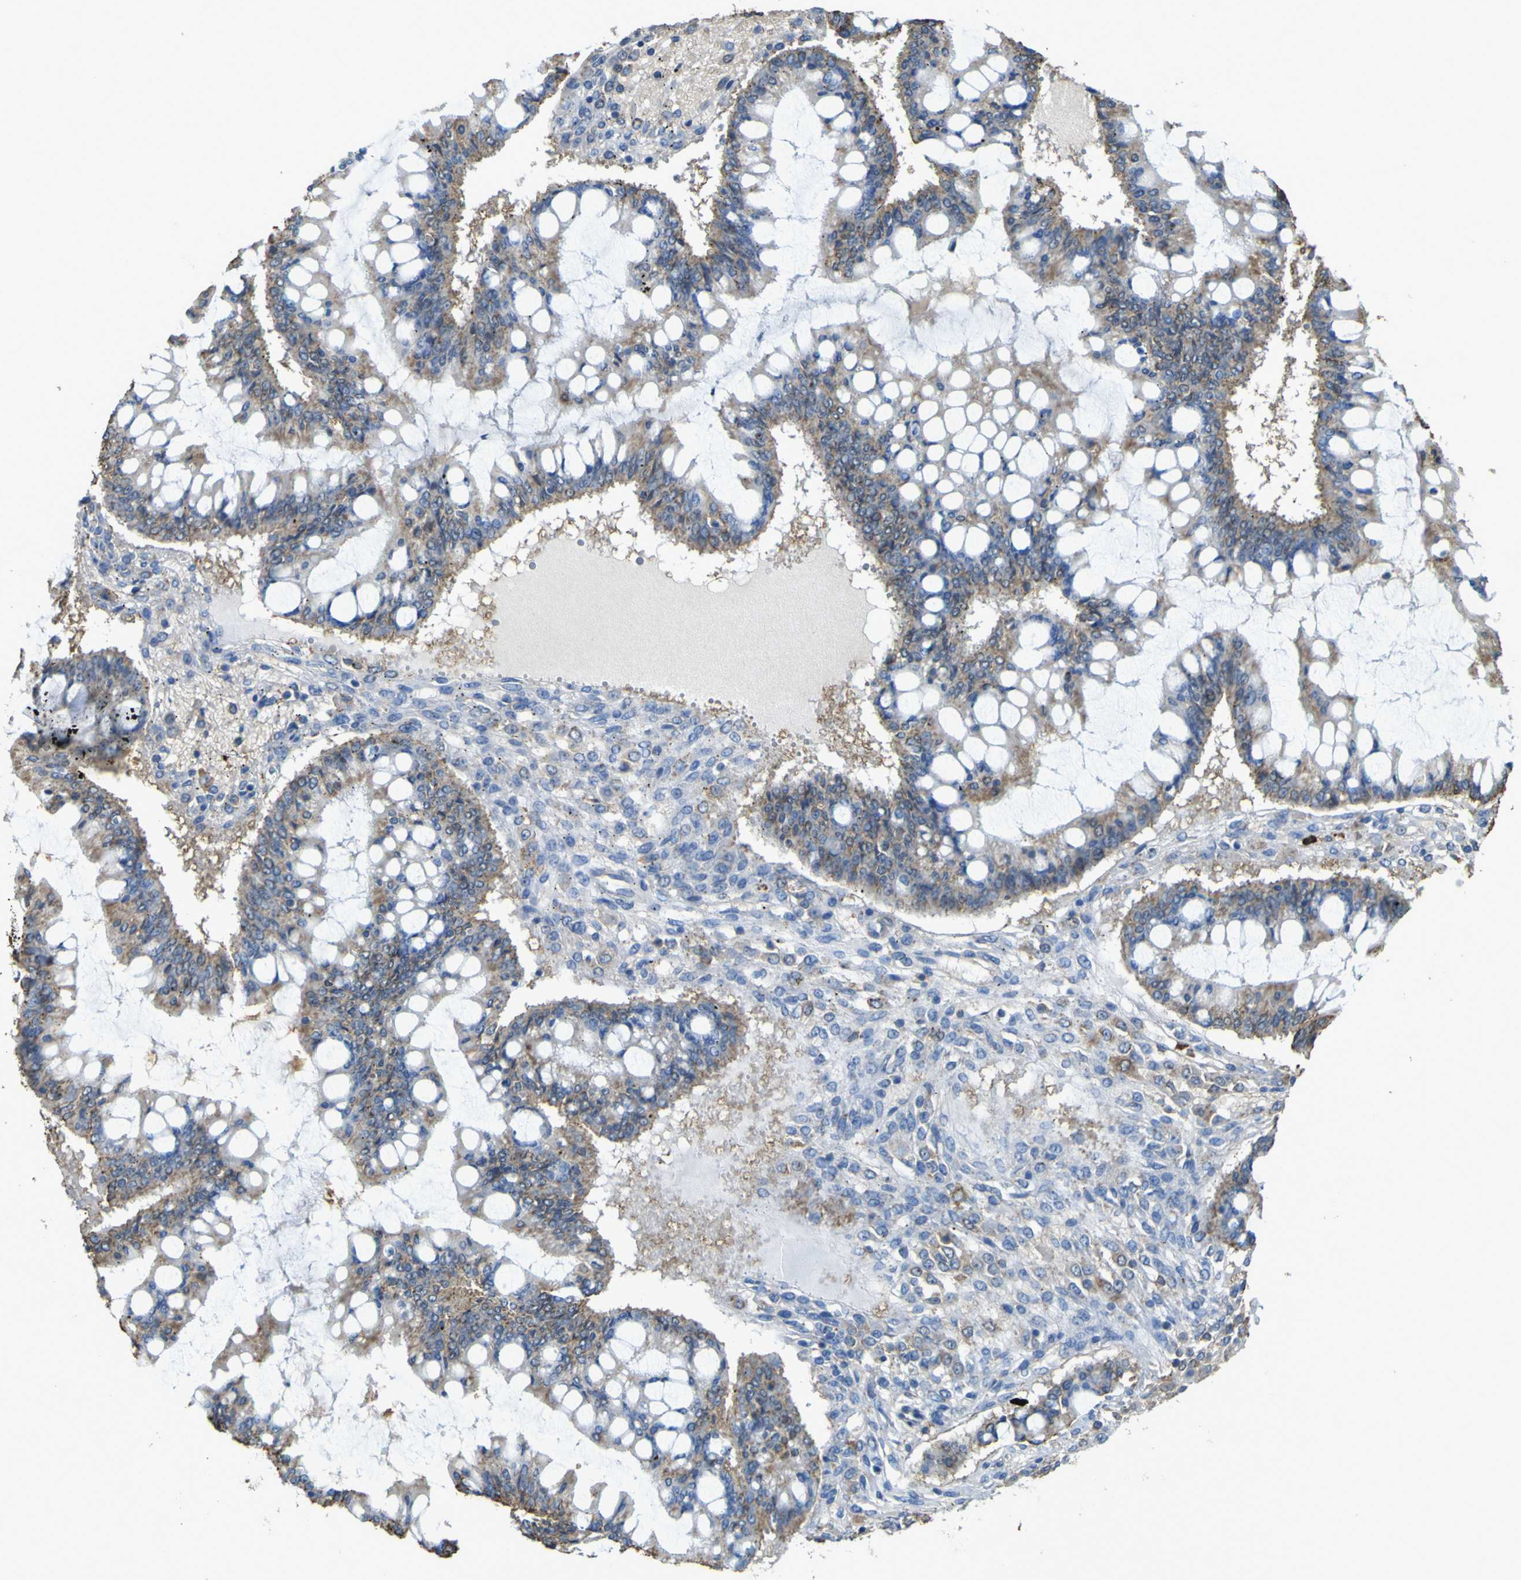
{"staining": {"intensity": "moderate", "quantity": ">75%", "location": "cytoplasmic/membranous"}, "tissue": "ovarian cancer", "cell_type": "Tumor cells", "image_type": "cancer", "snomed": [{"axis": "morphology", "description": "Cystadenocarcinoma, mucinous, NOS"}, {"axis": "topography", "description": "Ovary"}], "caption": "IHC of human ovarian mucinous cystadenocarcinoma exhibits medium levels of moderate cytoplasmic/membranous staining in about >75% of tumor cells.", "gene": "ACSL3", "patient": {"sex": "female", "age": 73}}